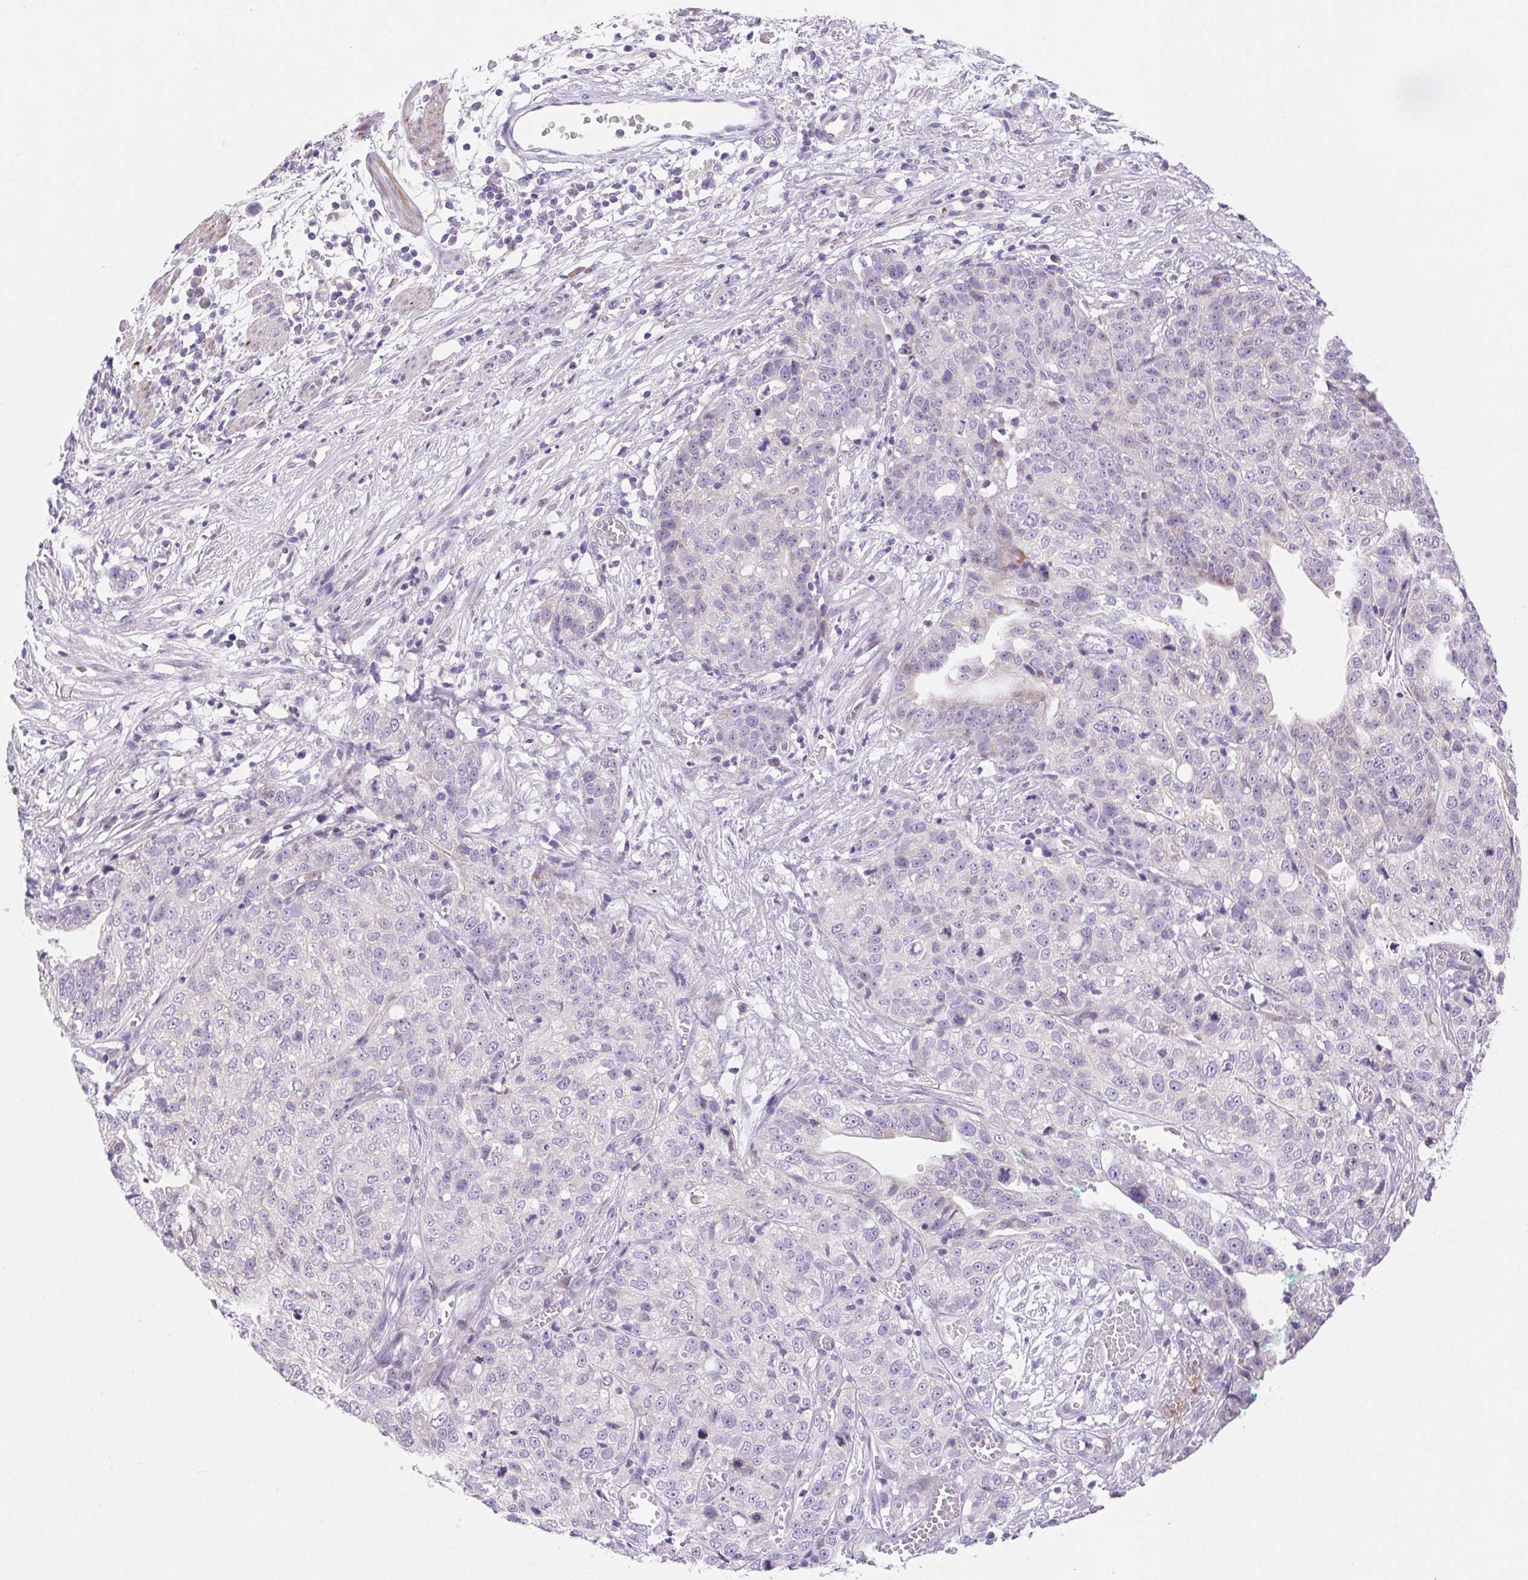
{"staining": {"intensity": "negative", "quantity": "none", "location": "none"}, "tissue": "stomach cancer", "cell_type": "Tumor cells", "image_type": "cancer", "snomed": [{"axis": "morphology", "description": "Adenocarcinoma, NOS"}, {"axis": "topography", "description": "Stomach, upper"}], "caption": "Immunohistochemistry (IHC) image of neoplastic tissue: human stomach adenocarcinoma stained with DAB (3,3'-diaminobenzidine) reveals no significant protein positivity in tumor cells. Brightfield microscopy of immunohistochemistry stained with DAB (brown) and hematoxylin (blue), captured at high magnification.", "gene": "ARHGAP11B", "patient": {"sex": "female", "age": 67}}